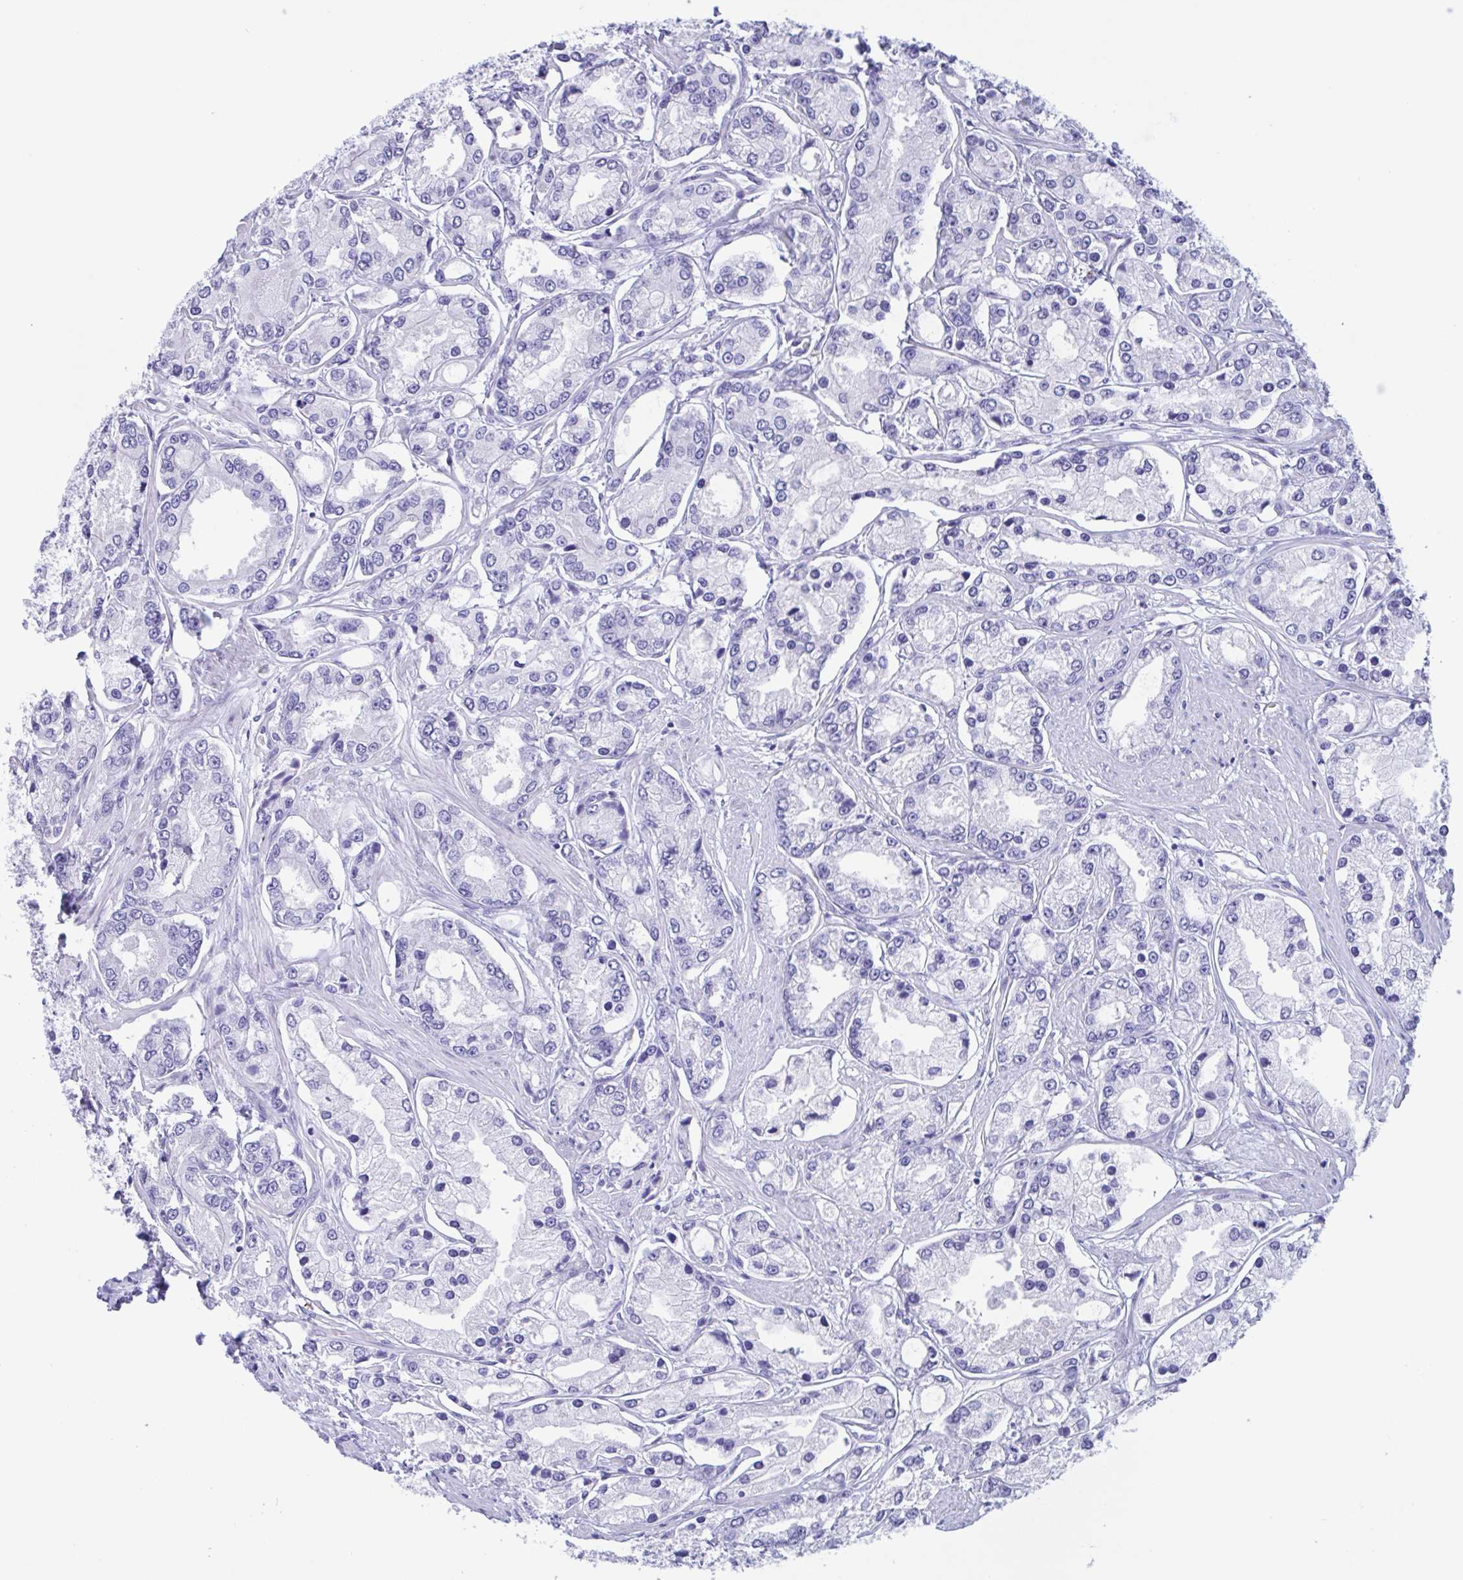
{"staining": {"intensity": "negative", "quantity": "none", "location": "none"}, "tissue": "prostate cancer", "cell_type": "Tumor cells", "image_type": "cancer", "snomed": [{"axis": "morphology", "description": "Adenocarcinoma, High grade"}, {"axis": "topography", "description": "Prostate"}], "caption": "Immunohistochemical staining of prostate cancer shows no significant positivity in tumor cells.", "gene": "ZNF850", "patient": {"sex": "male", "age": 66}}